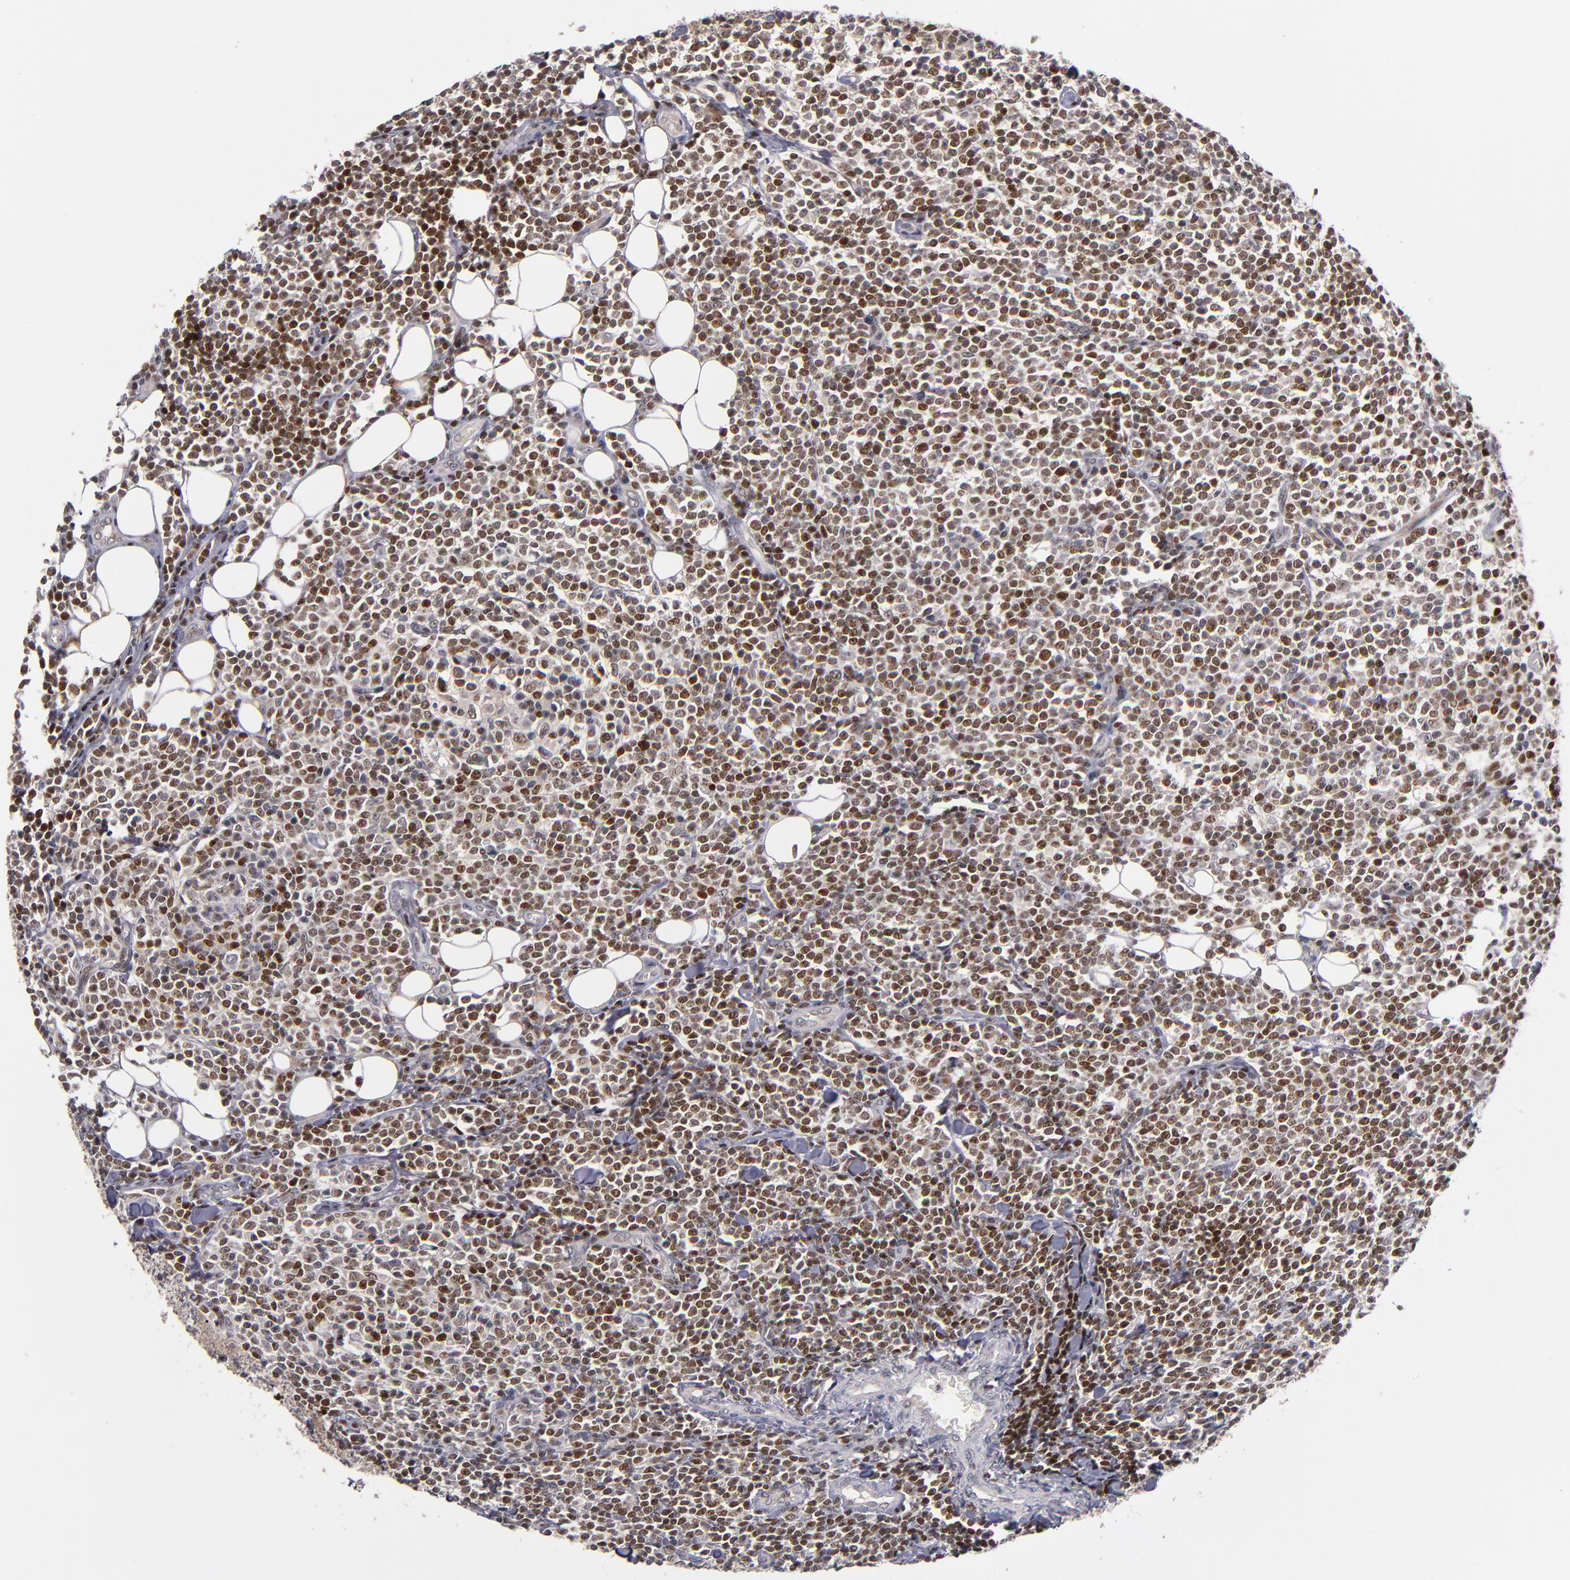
{"staining": {"intensity": "moderate", "quantity": ">75%", "location": "nuclear"}, "tissue": "lymphoma", "cell_type": "Tumor cells", "image_type": "cancer", "snomed": [{"axis": "morphology", "description": "Malignant lymphoma, non-Hodgkin's type, Low grade"}, {"axis": "topography", "description": "Soft tissue"}], "caption": "An immunohistochemistry photomicrograph of tumor tissue is shown. Protein staining in brown highlights moderate nuclear positivity in low-grade malignant lymphoma, non-Hodgkin's type within tumor cells.", "gene": "KDM6A", "patient": {"sex": "male", "age": 92}}